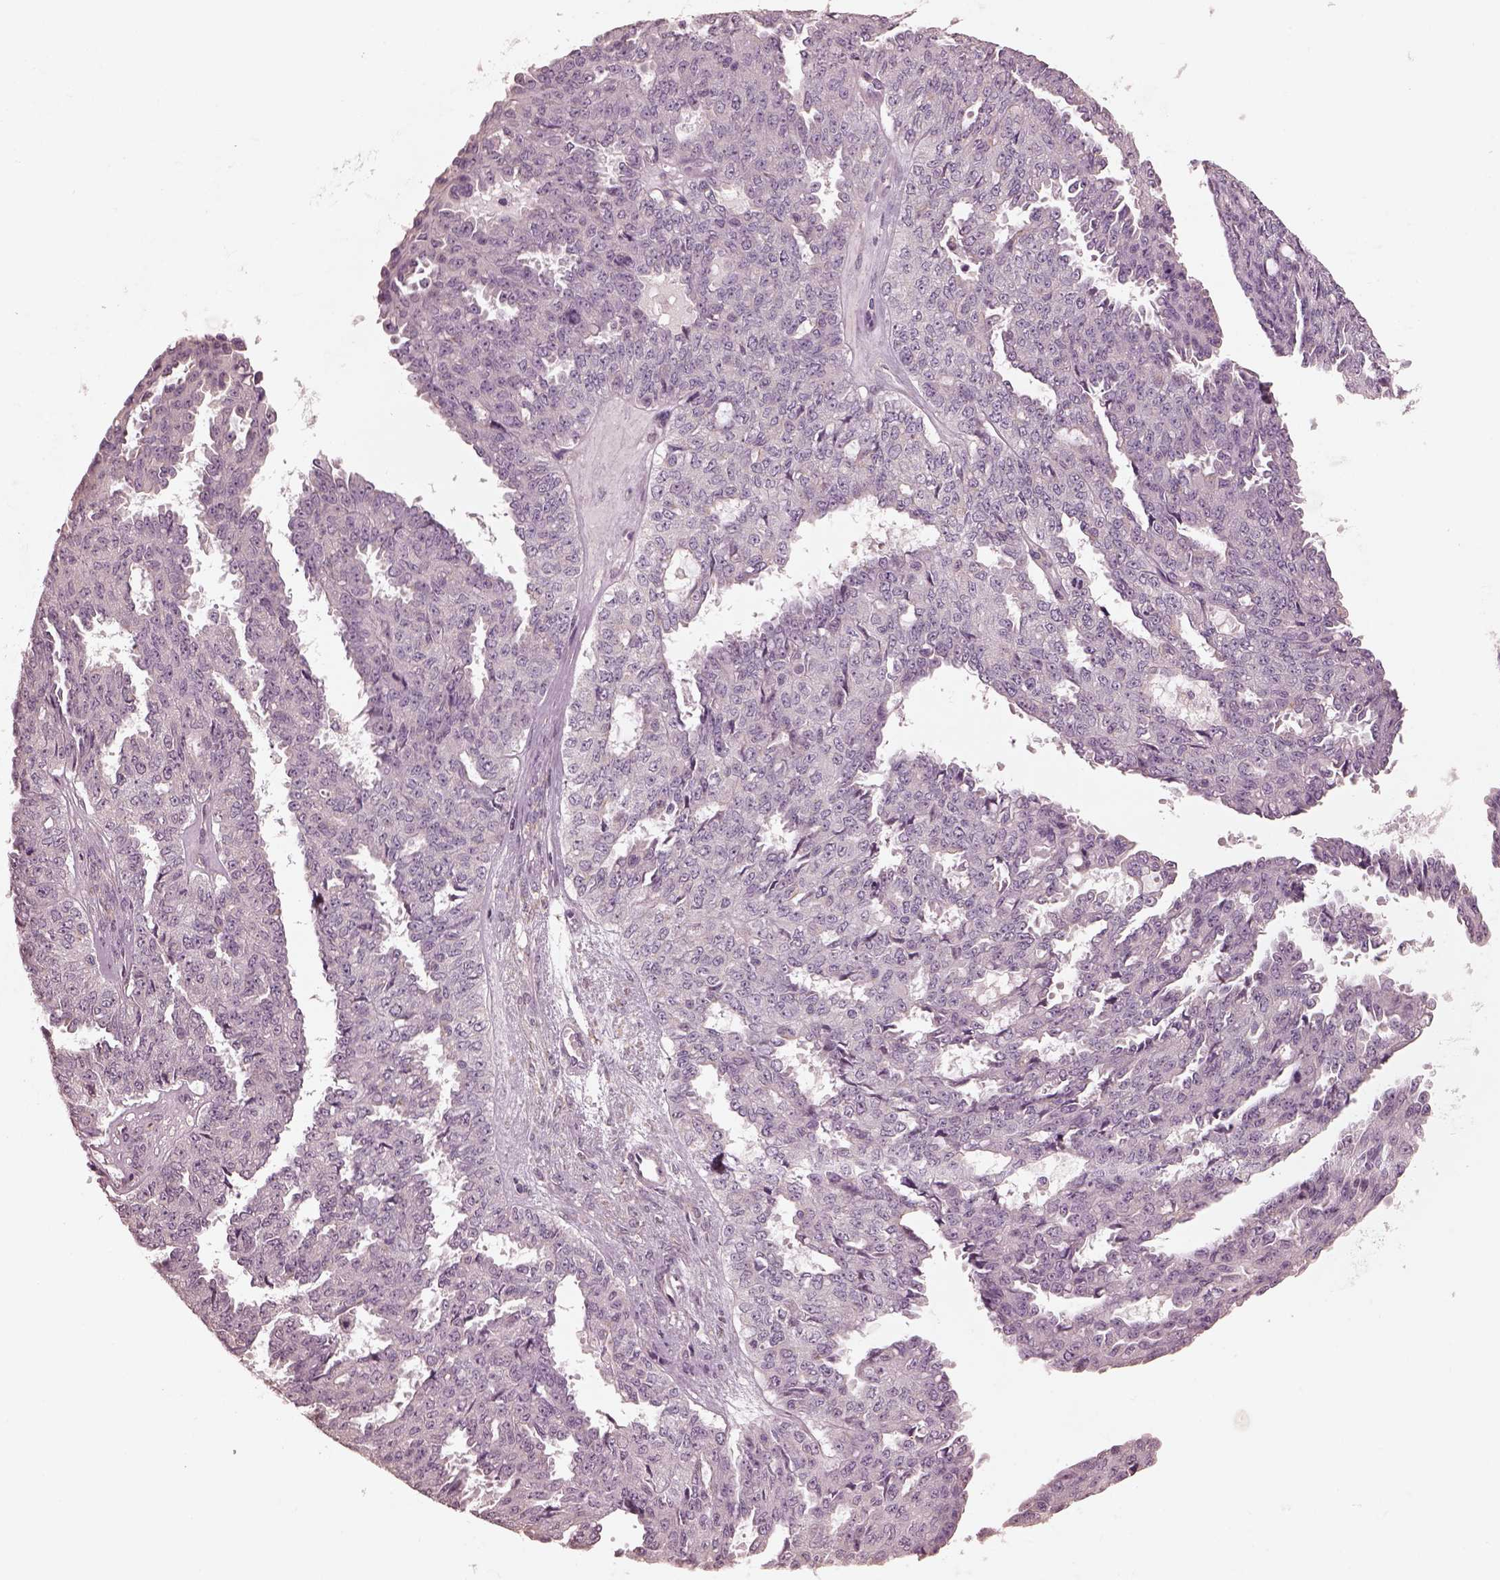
{"staining": {"intensity": "negative", "quantity": "none", "location": "none"}, "tissue": "ovarian cancer", "cell_type": "Tumor cells", "image_type": "cancer", "snomed": [{"axis": "morphology", "description": "Cystadenocarcinoma, serous, NOS"}, {"axis": "topography", "description": "Ovary"}], "caption": "There is no significant staining in tumor cells of ovarian cancer. (Immunohistochemistry (ihc), brightfield microscopy, high magnification).", "gene": "PRKACG", "patient": {"sex": "female", "age": 71}}